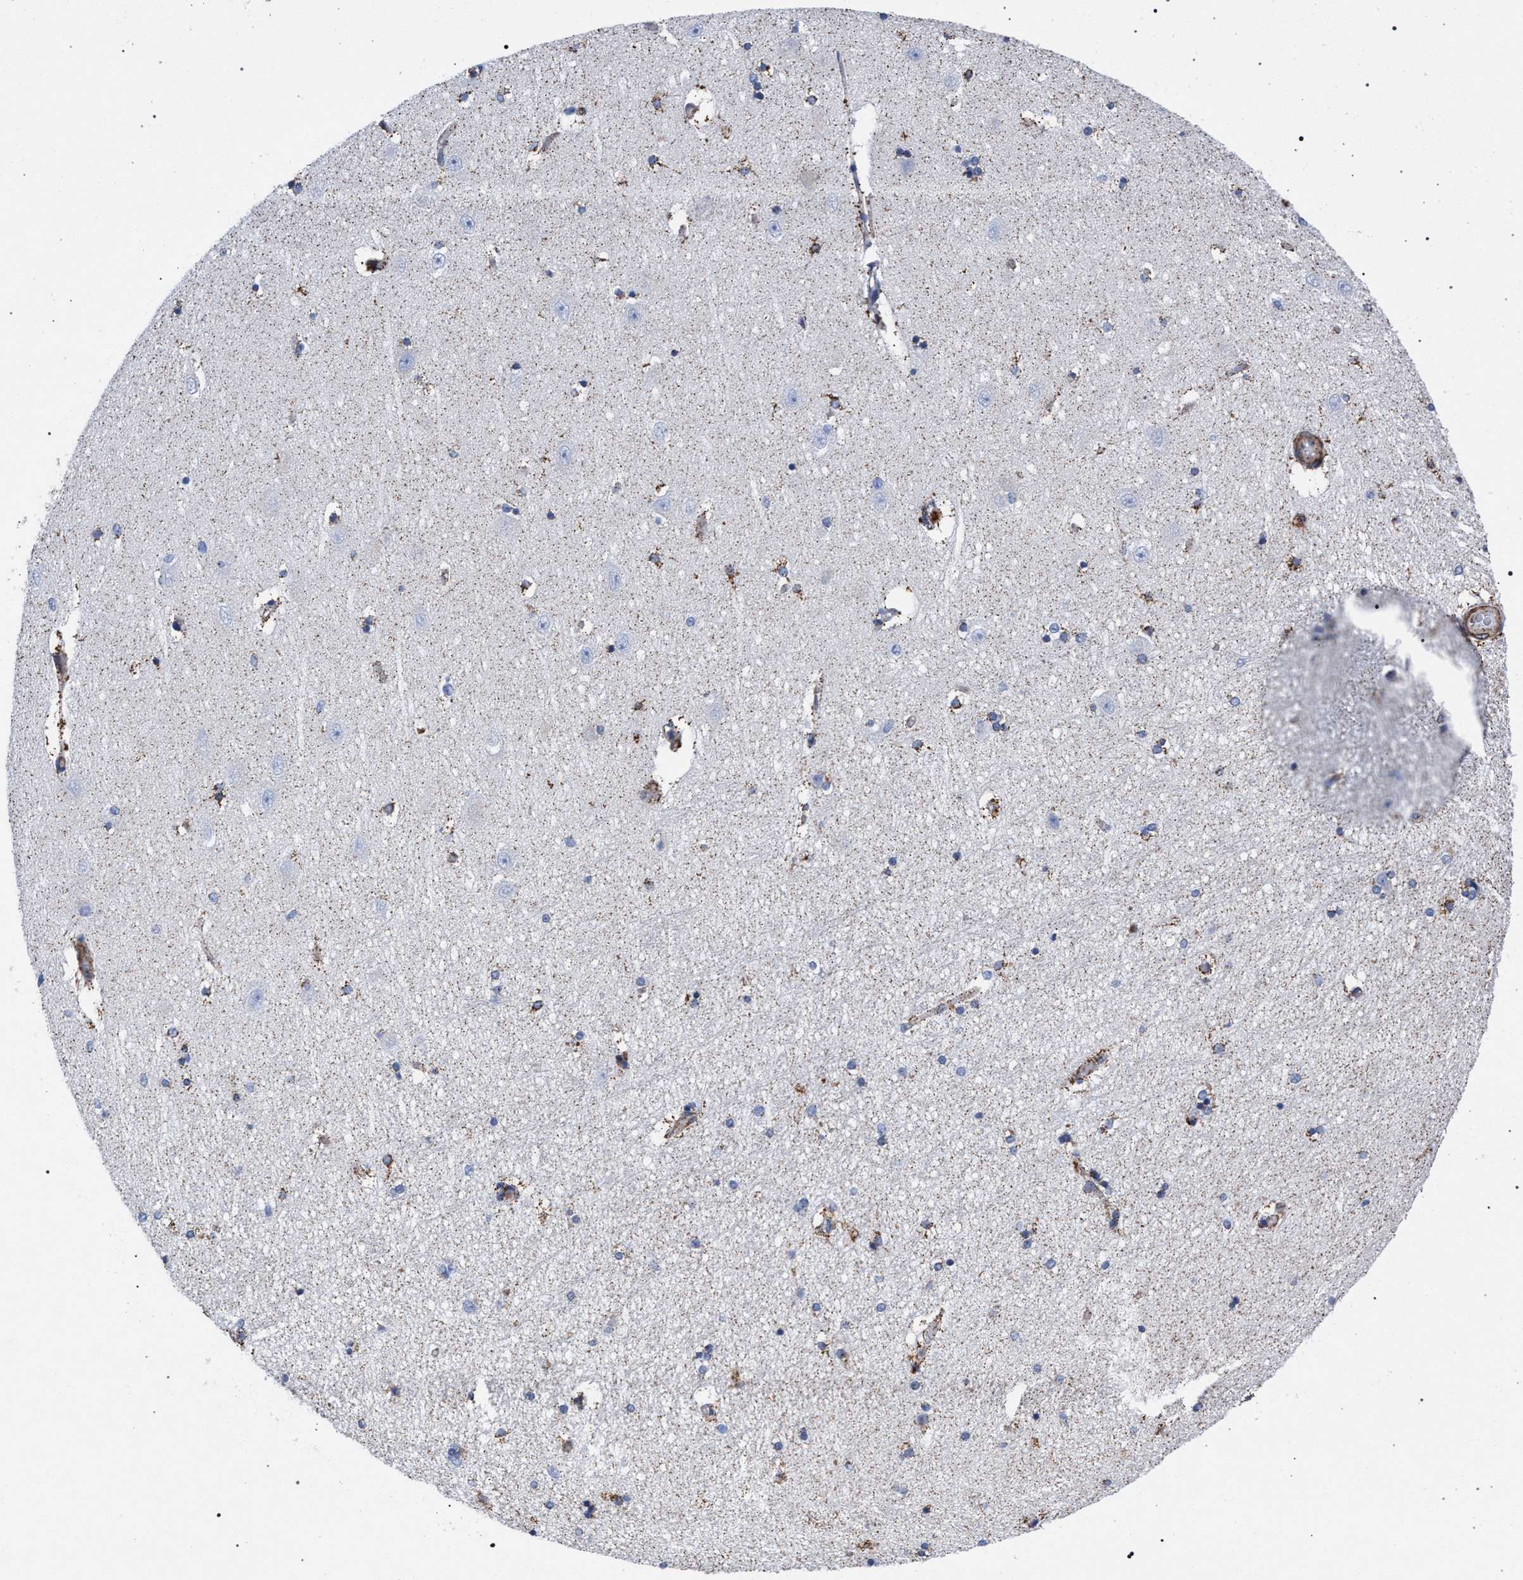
{"staining": {"intensity": "moderate", "quantity": "25%-75%", "location": "cytoplasmic/membranous"}, "tissue": "hippocampus", "cell_type": "Glial cells", "image_type": "normal", "snomed": [{"axis": "morphology", "description": "Normal tissue, NOS"}, {"axis": "topography", "description": "Hippocampus"}], "caption": "Unremarkable hippocampus reveals moderate cytoplasmic/membranous staining in approximately 25%-75% of glial cells, visualized by immunohistochemistry. (brown staining indicates protein expression, while blue staining denotes nuclei).", "gene": "ACADS", "patient": {"sex": "female", "age": 54}}